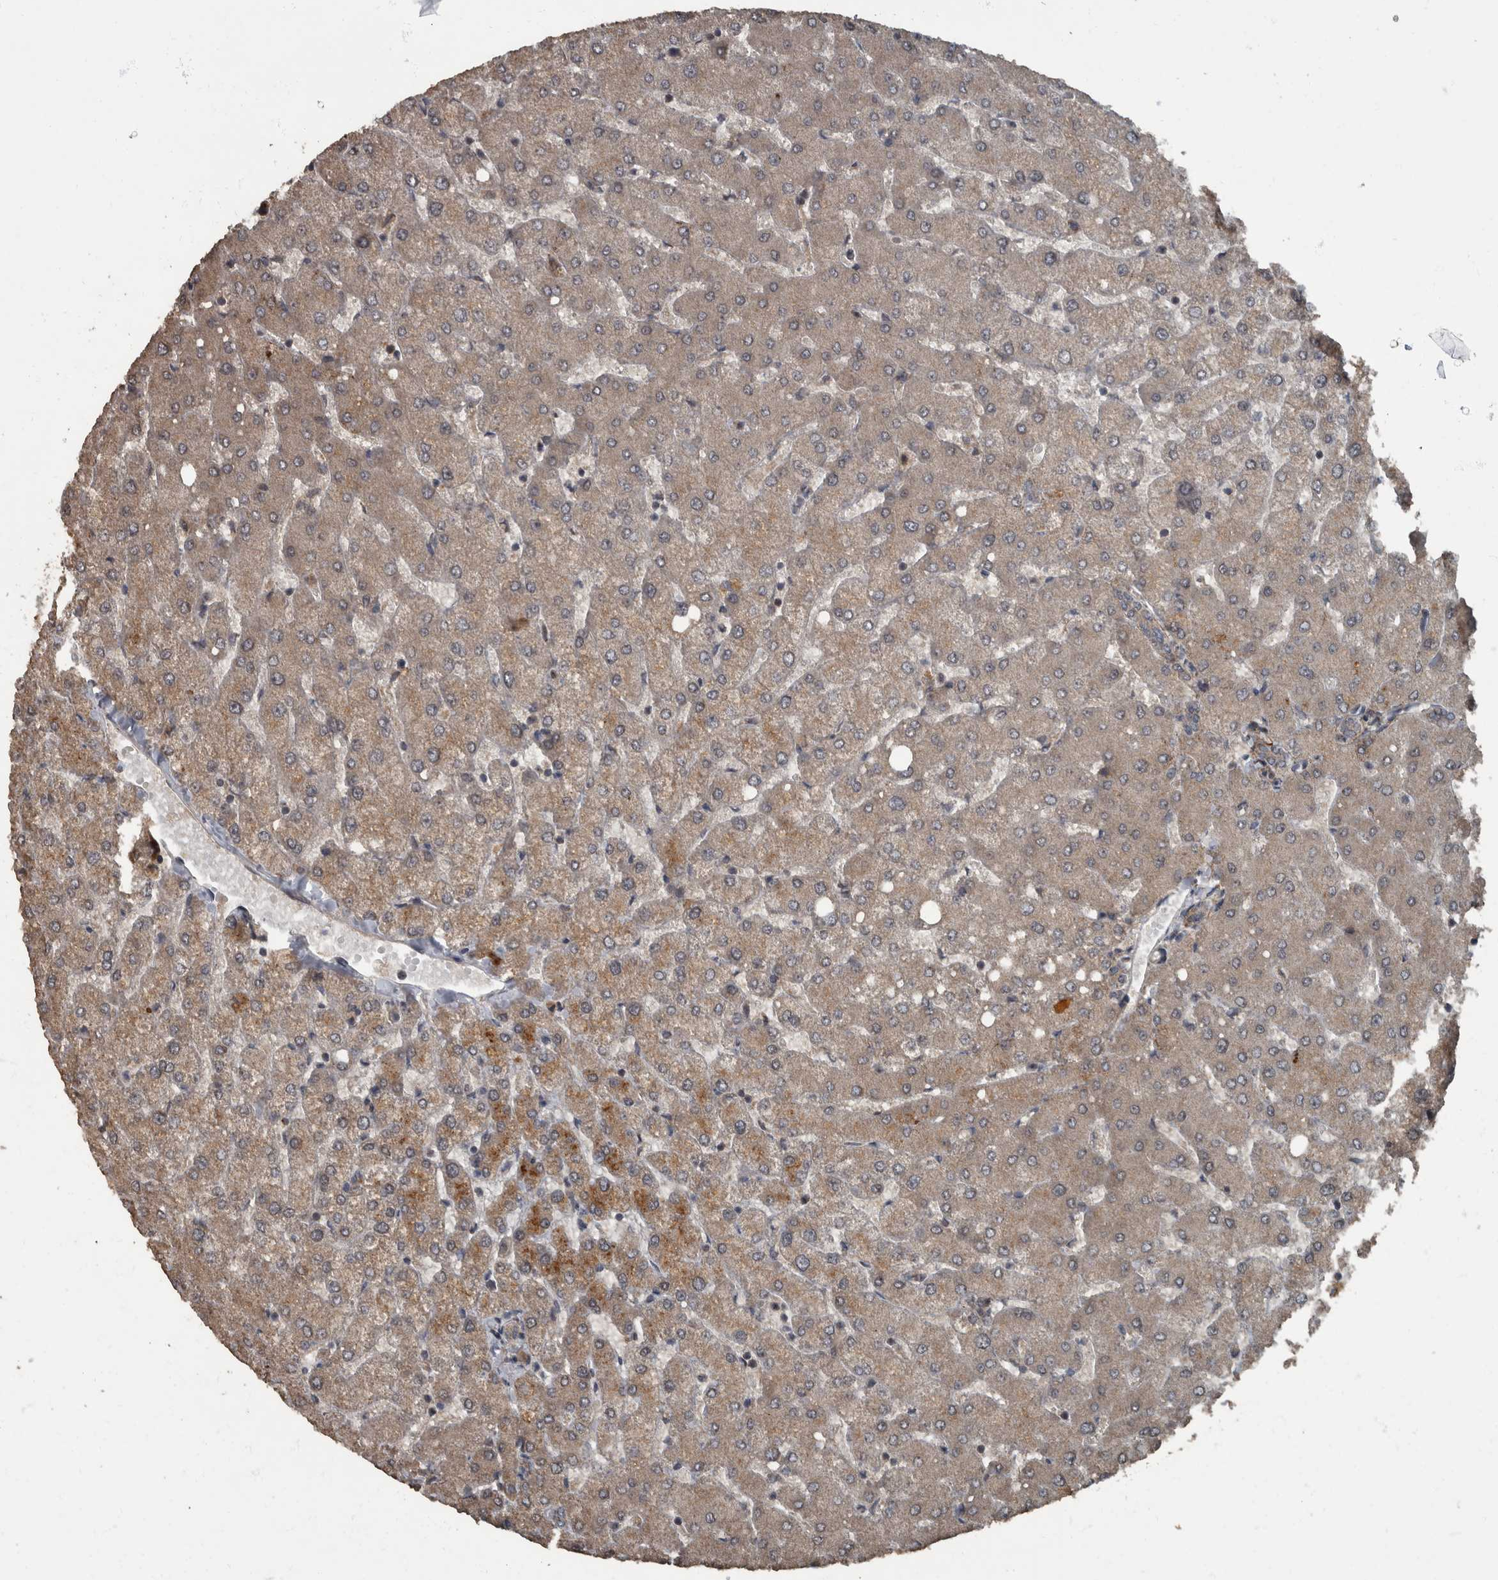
{"staining": {"intensity": "weak", "quantity": "25%-75%", "location": "cytoplasmic/membranous"}, "tissue": "liver", "cell_type": "Cholangiocytes", "image_type": "normal", "snomed": [{"axis": "morphology", "description": "Normal tissue, NOS"}, {"axis": "topography", "description": "Liver"}], "caption": "IHC of unremarkable human liver exhibits low levels of weak cytoplasmic/membranous staining in about 25%-75% of cholangiocytes. (brown staining indicates protein expression, while blue staining denotes nuclei).", "gene": "RABGGTB", "patient": {"sex": "female", "age": 54}}